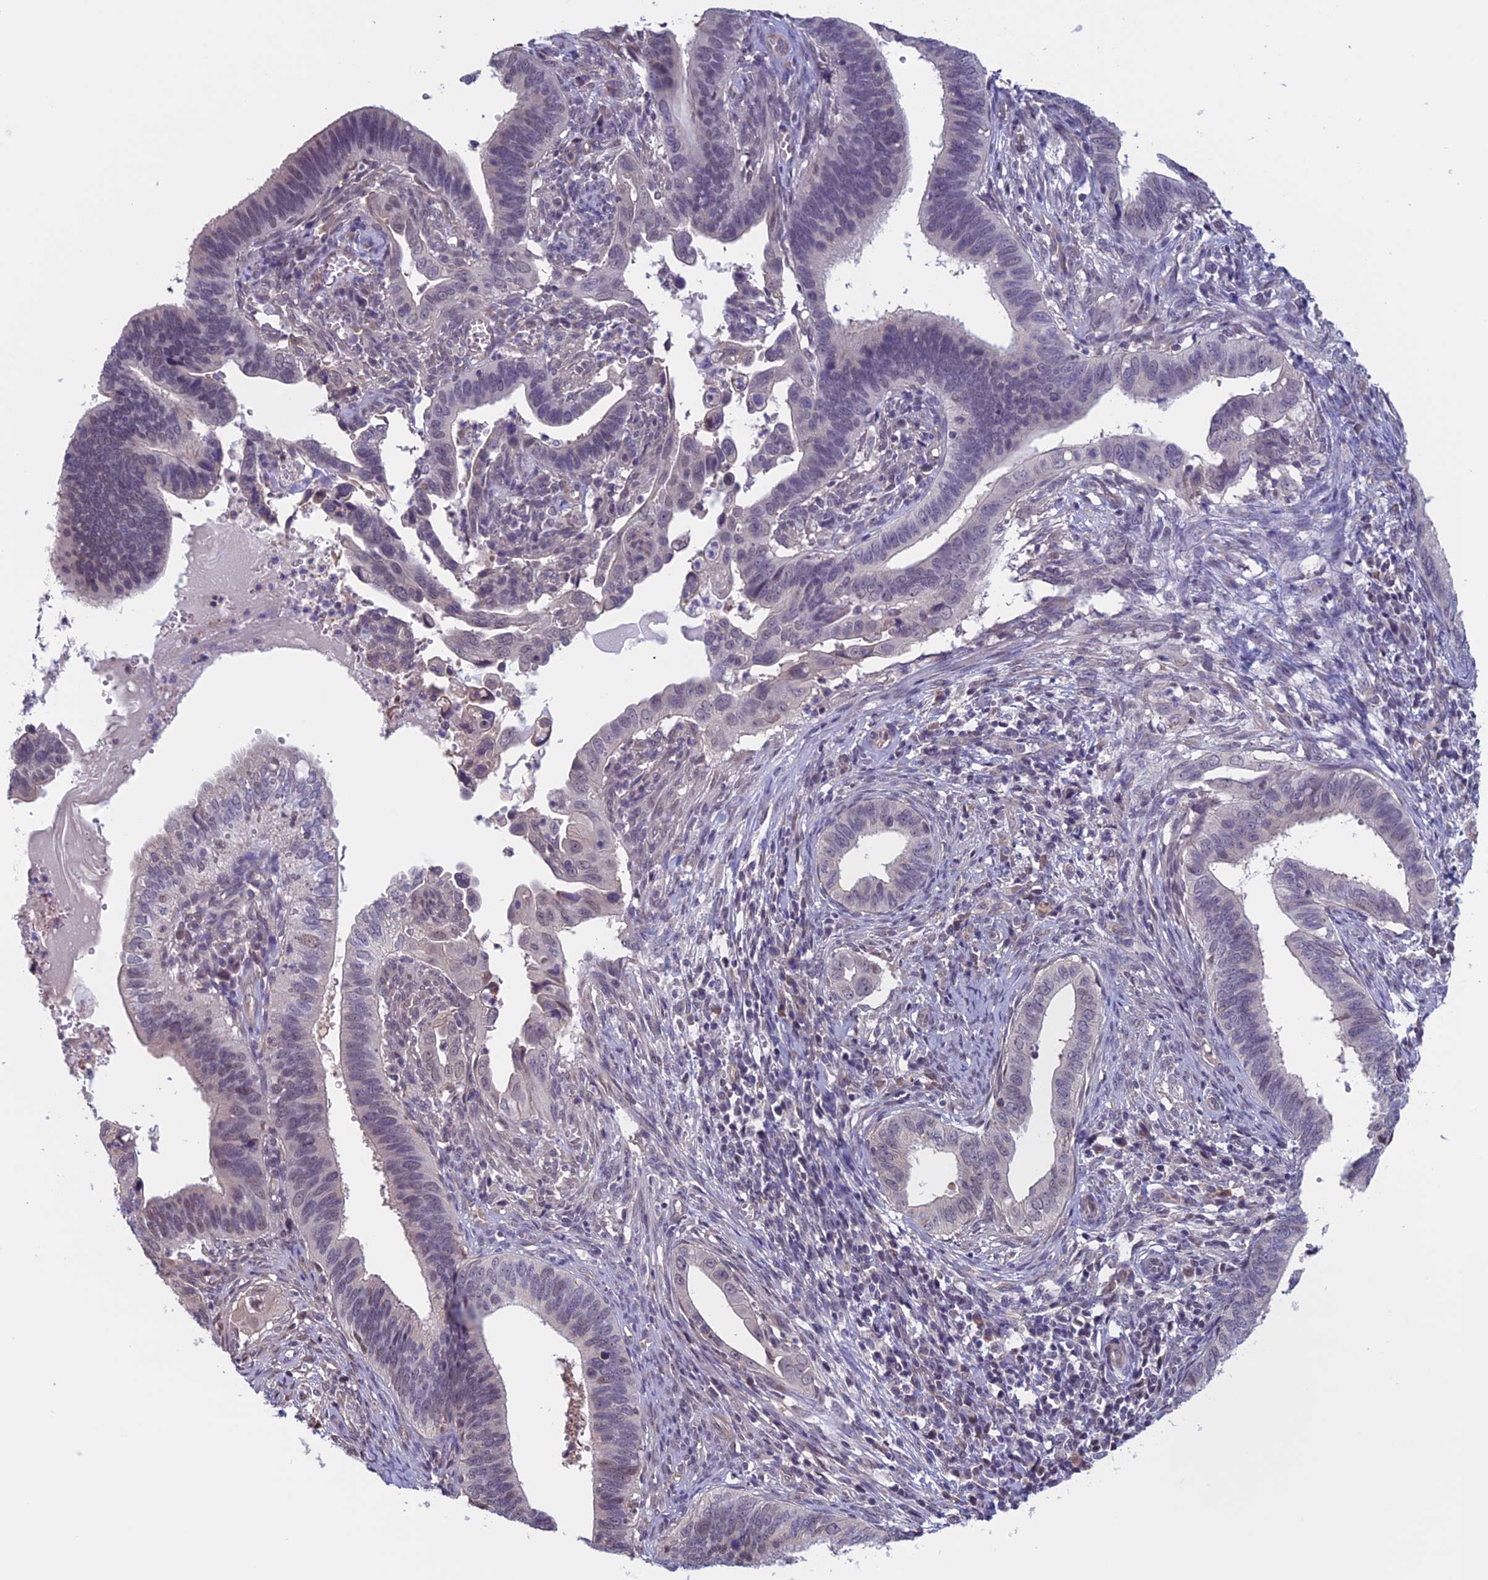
{"staining": {"intensity": "weak", "quantity": "<25%", "location": "nuclear"}, "tissue": "cervical cancer", "cell_type": "Tumor cells", "image_type": "cancer", "snomed": [{"axis": "morphology", "description": "Adenocarcinoma, NOS"}, {"axis": "topography", "description": "Cervix"}], "caption": "A high-resolution image shows immunohistochemistry staining of cervical cancer (adenocarcinoma), which demonstrates no significant staining in tumor cells.", "gene": "SLC1A6", "patient": {"sex": "female", "age": 42}}